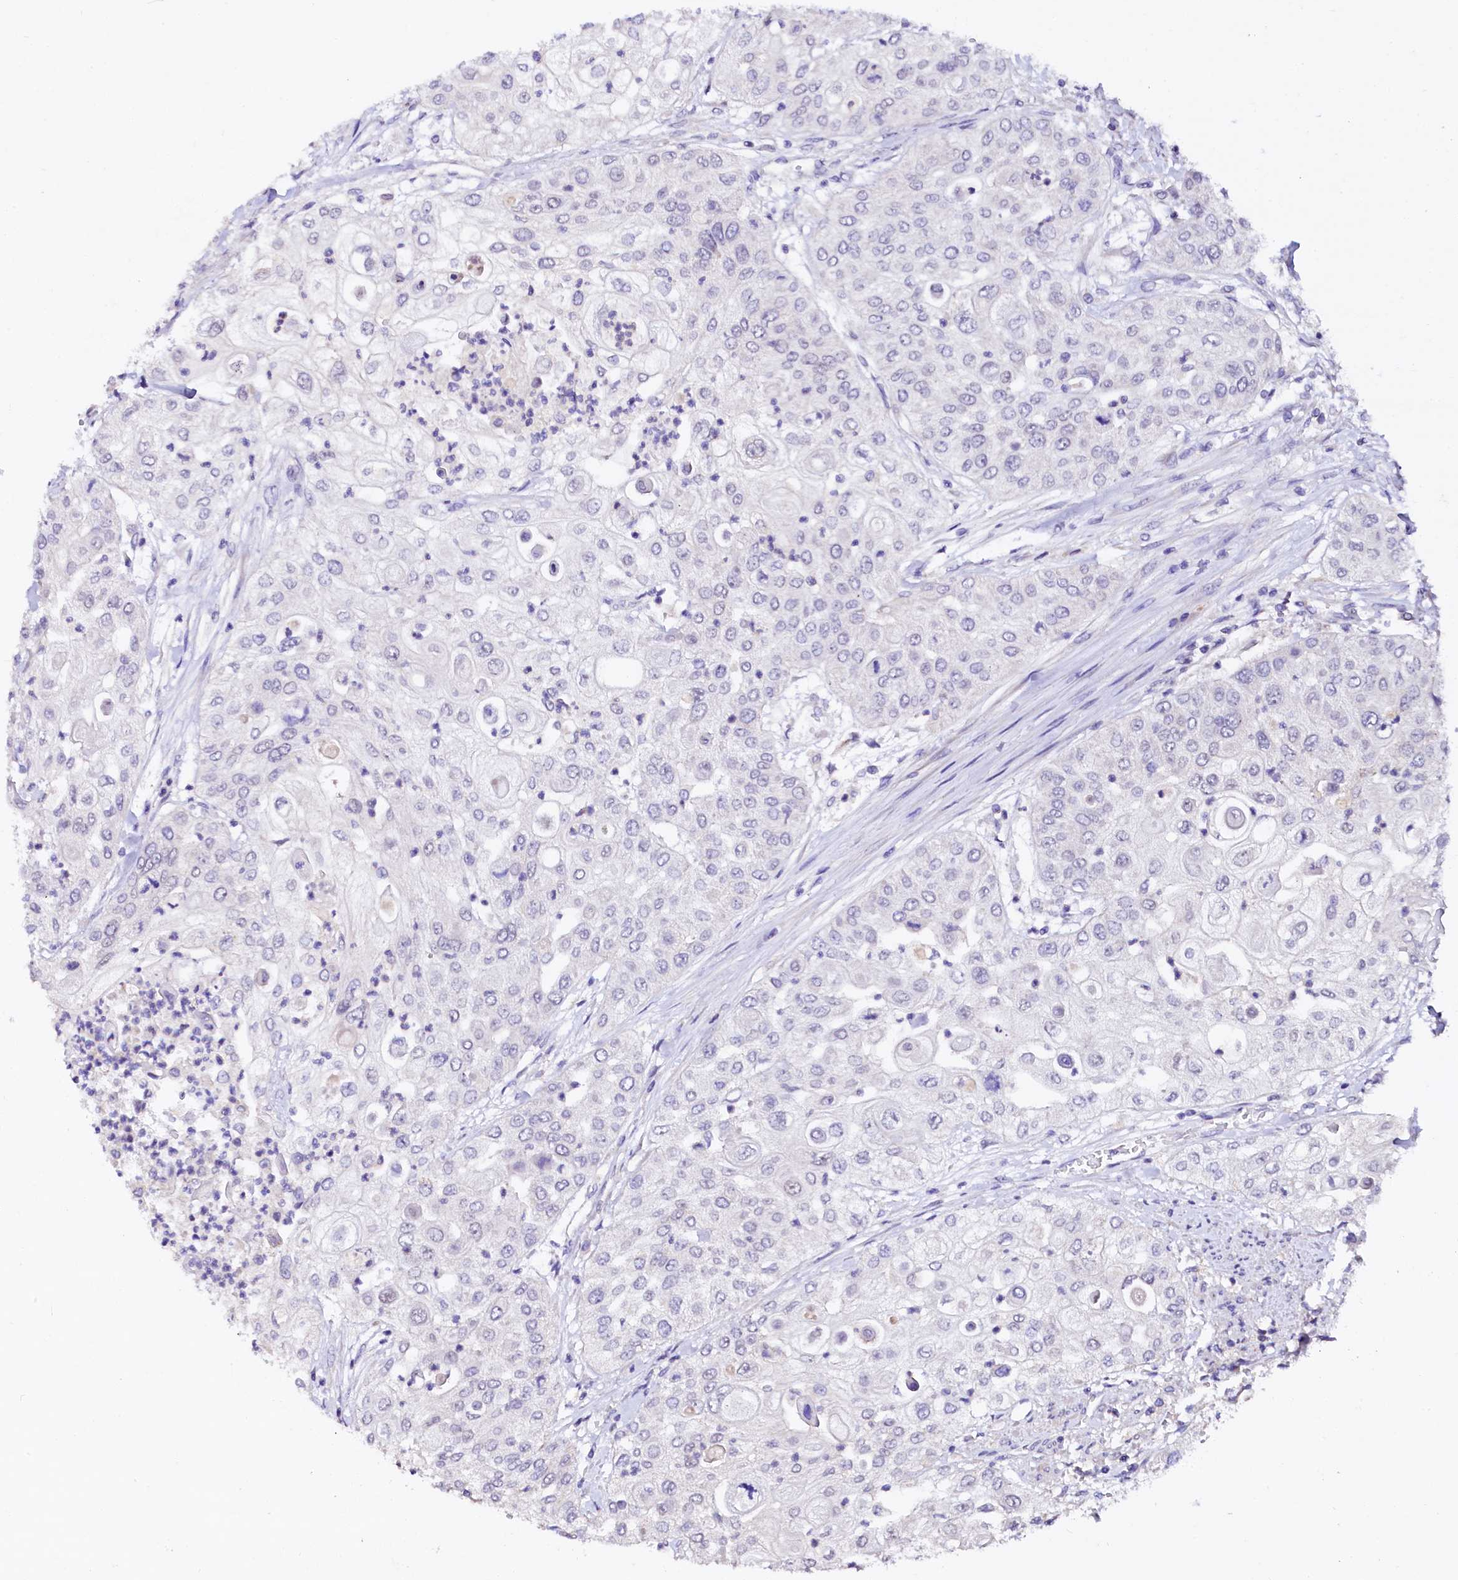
{"staining": {"intensity": "negative", "quantity": "none", "location": "none"}, "tissue": "urothelial cancer", "cell_type": "Tumor cells", "image_type": "cancer", "snomed": [{"axis": "morphology", "description": "Urothelial carcinoma, High grade"}, {"axis": "topography", "description": "Urinary bladder"}], "caption": "This is an immunohistochemistry (IHC) image of urothelial cancer. There is no staining in tumor cells.", "gene": "NALF1", "patient": {"sex": "female", "age": 79}}